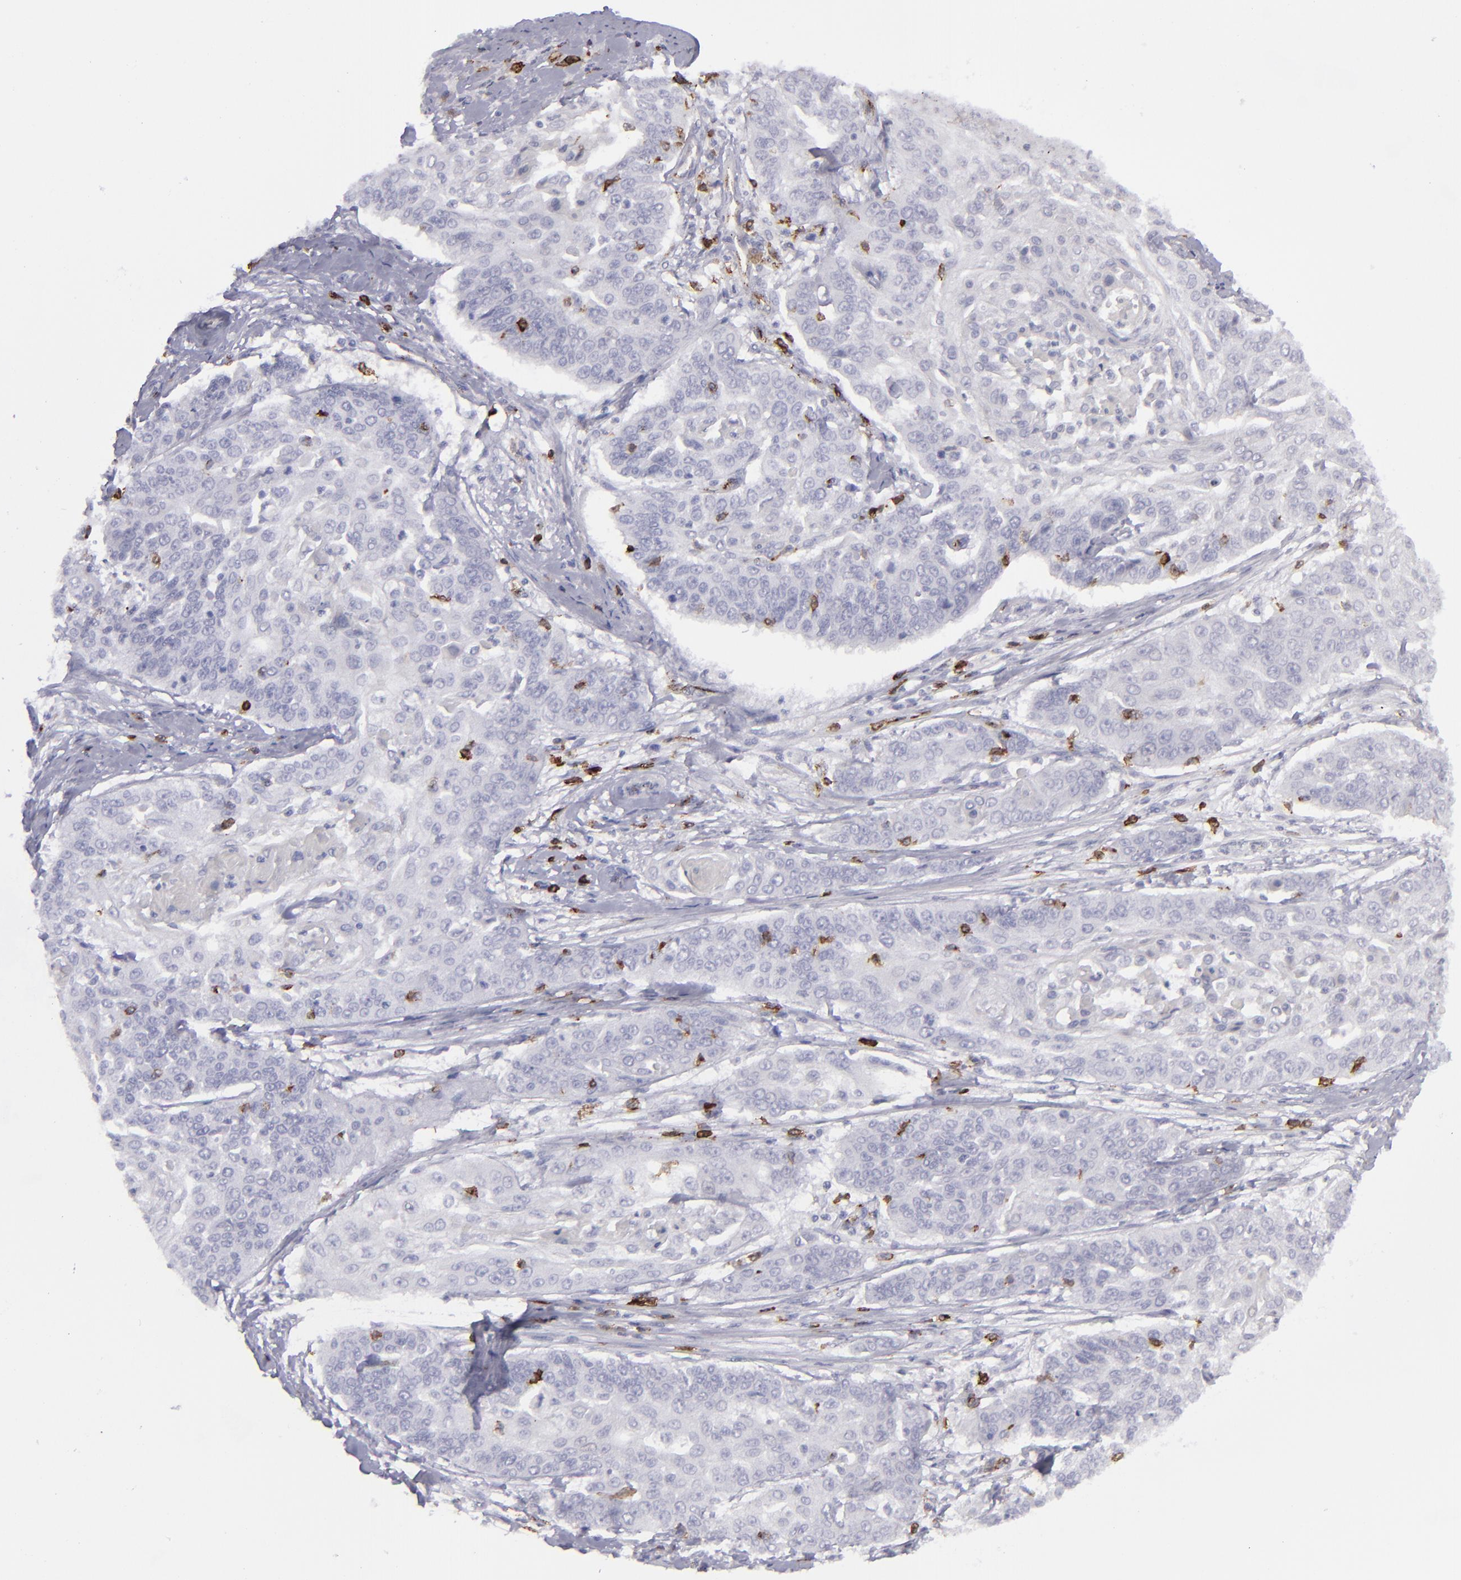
{"staining": {"intensity": "negative", "quantity": "none", "location": "none"}, "tissue": "cervical cancer", "cell_type": "Tumor cells", "image_type": "cancer", "snomed": [{"axis": "morphology", "description": "Squamous cell carcinoma, NOS"}, {"axis": "topography", "description": "Cervix"}], "caption": "Tumor cells are negative for protein expression in human cervical squamous cell carcinoma.", "gene": "CD27", "patient": {"sex": "female", "age": 64}}